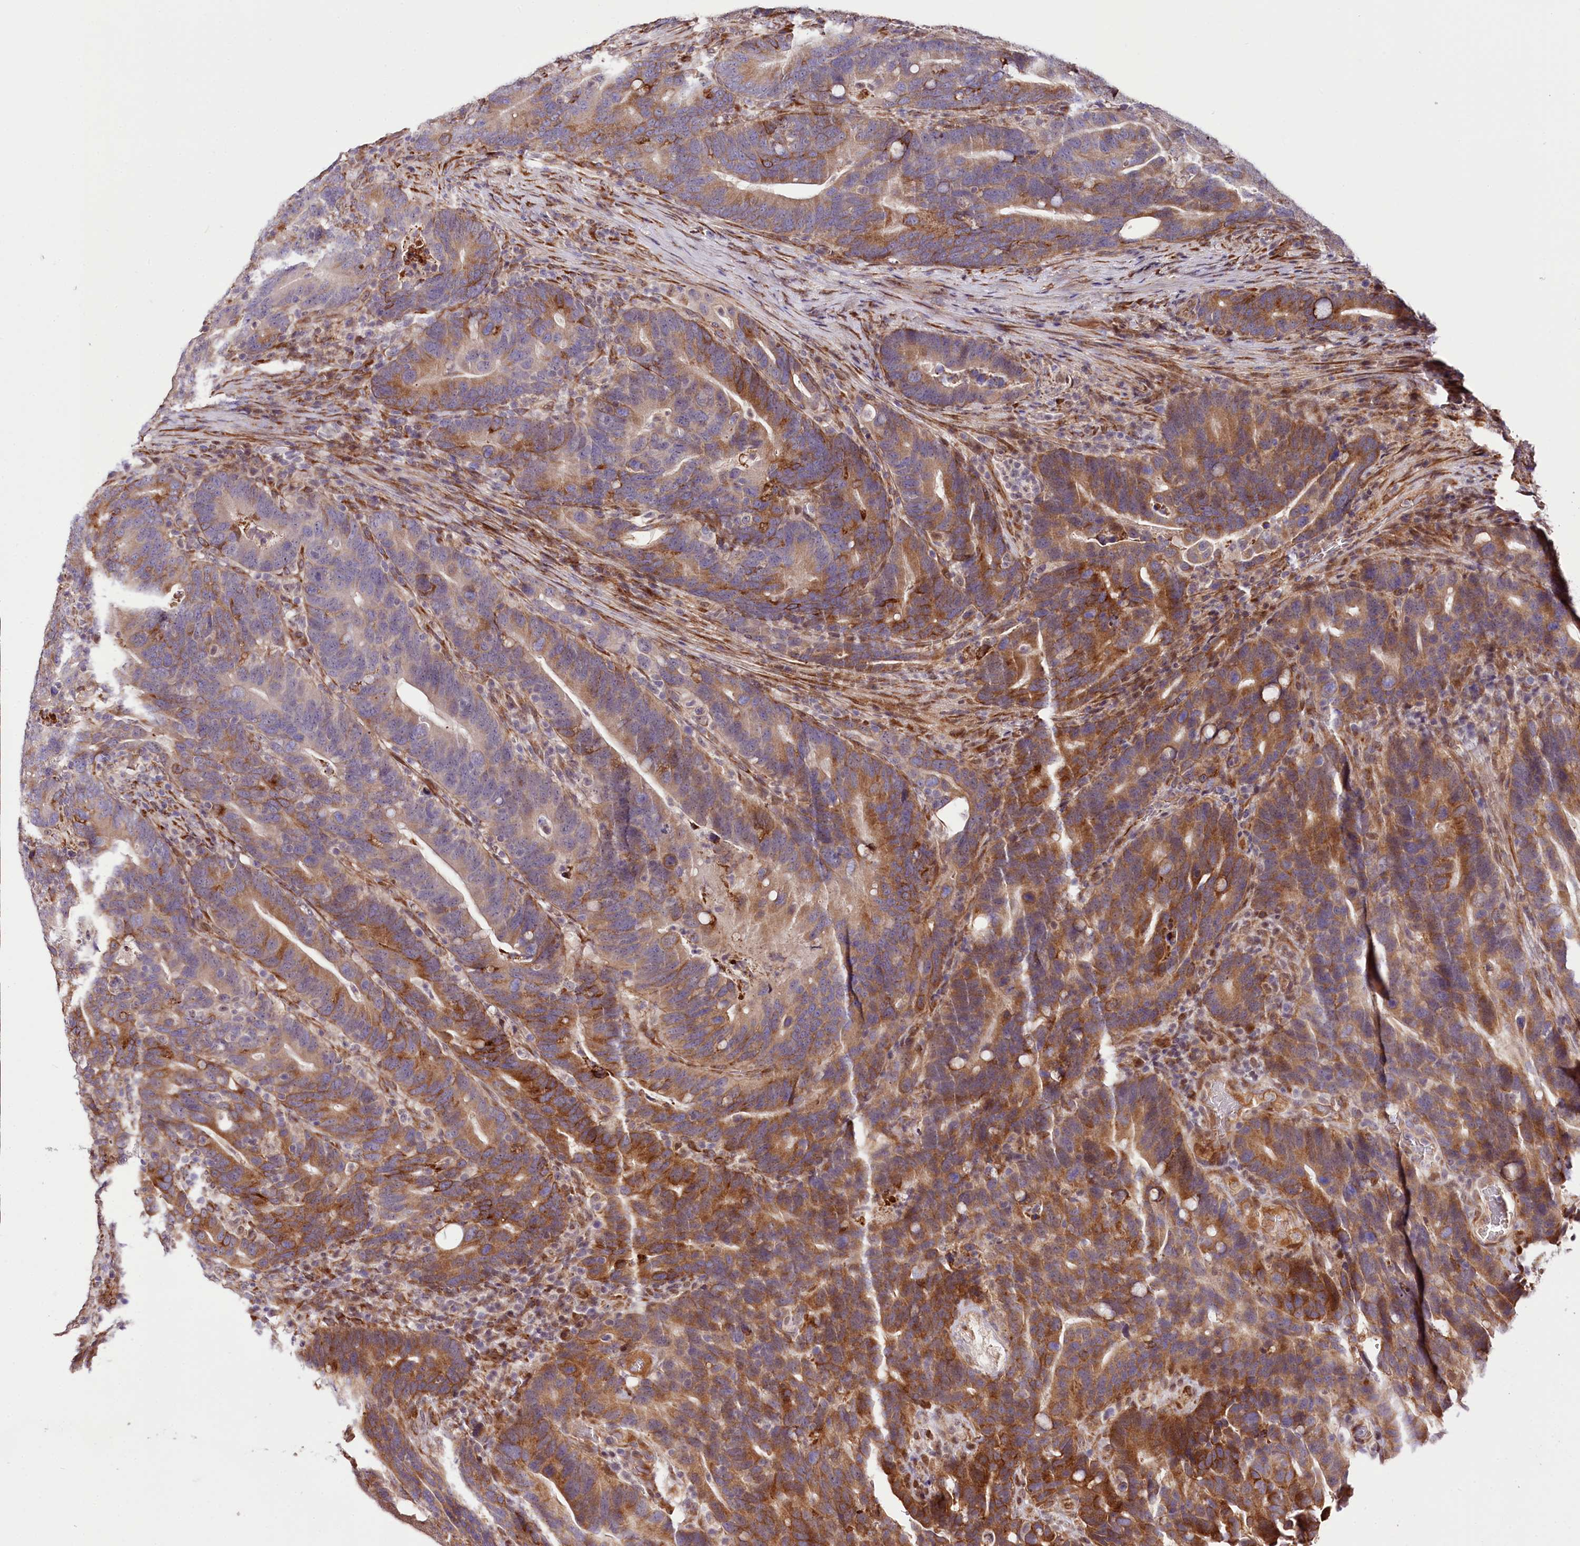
{"staining": {"intensity": "moderate", "quantity": ">75%", "location": "cytoplasmic/membranous"}, "tissue": "colorectal cancer", "cell_type": "Tumor cells", "image_type": "cancer", "snomed": [{"axis": "morphology", "description": "Adenocarcinoma, NOS"}, {"axis": "topography", "description": "Colon"}], "caption": "Tumor cells display medium levels of moderate cytoplasmic/membranous expression in about >75% of cells in adenocarcinoma (colorectal).", "gene": "CUTC", "patient": {"sex": "female", "age": 66}}